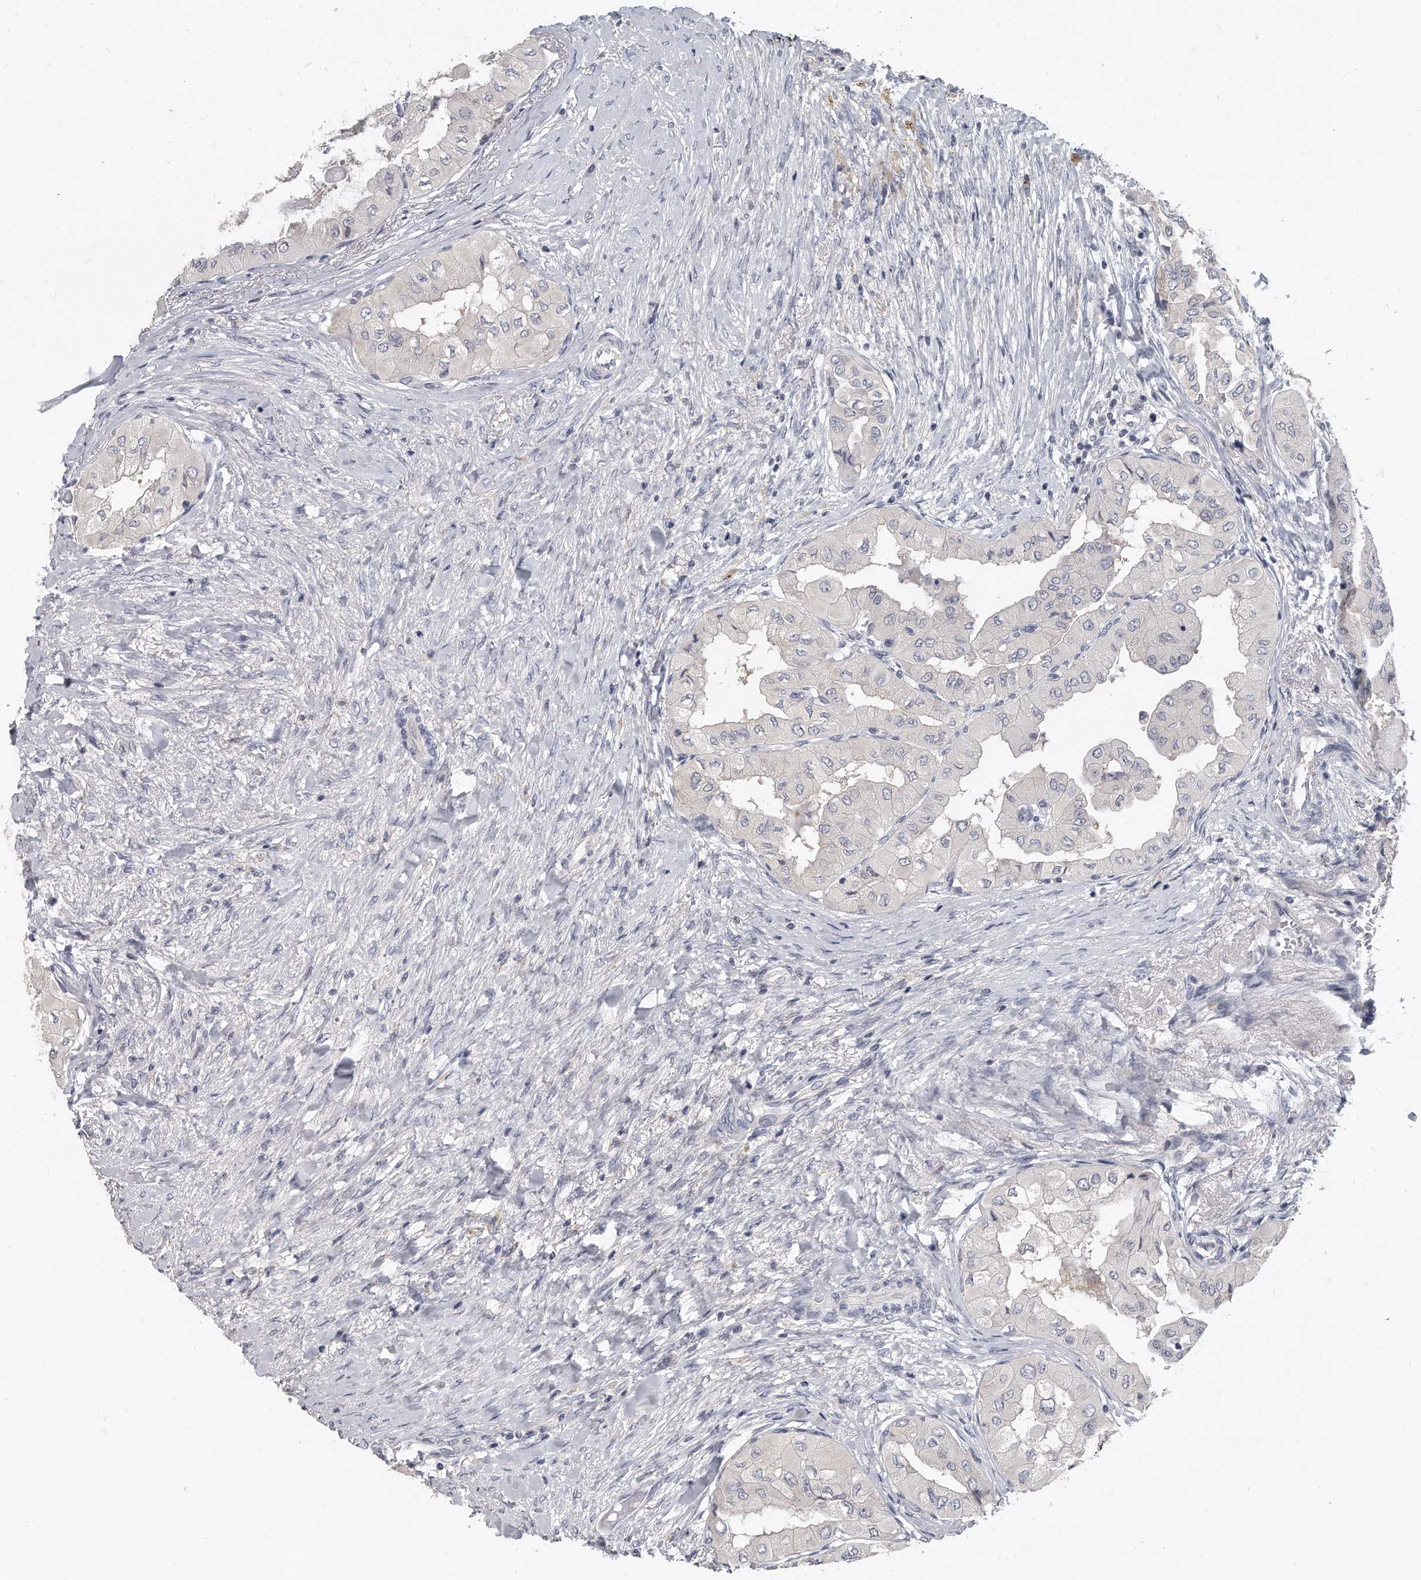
{"staining": {"intensity": "negative", "quantity": "none", "location": "none"}, "tissue": "thyroid cancer", "cell_type": "Tumor cells", "image_type": "cancer", "snomed": [{"axis": "morphology", "description": "Papillary adenocarcinoma, NOS"}, {"axis": "topography", "description": "Thyroid gland"}], "caption": "This is a photomicrograph of immunohistochemistry staining of thyroid cancer (papillary adenocarcinoma), which shows no staining in tumor cells. Brightfield microscopy of IHC stained with DAB (3,3'-diaminobenzidine) (brown) and hematoxylin (blue), captured at high magnification.", "gene": "KLHL7", "patient": {"sex": "female", "age": 59}}